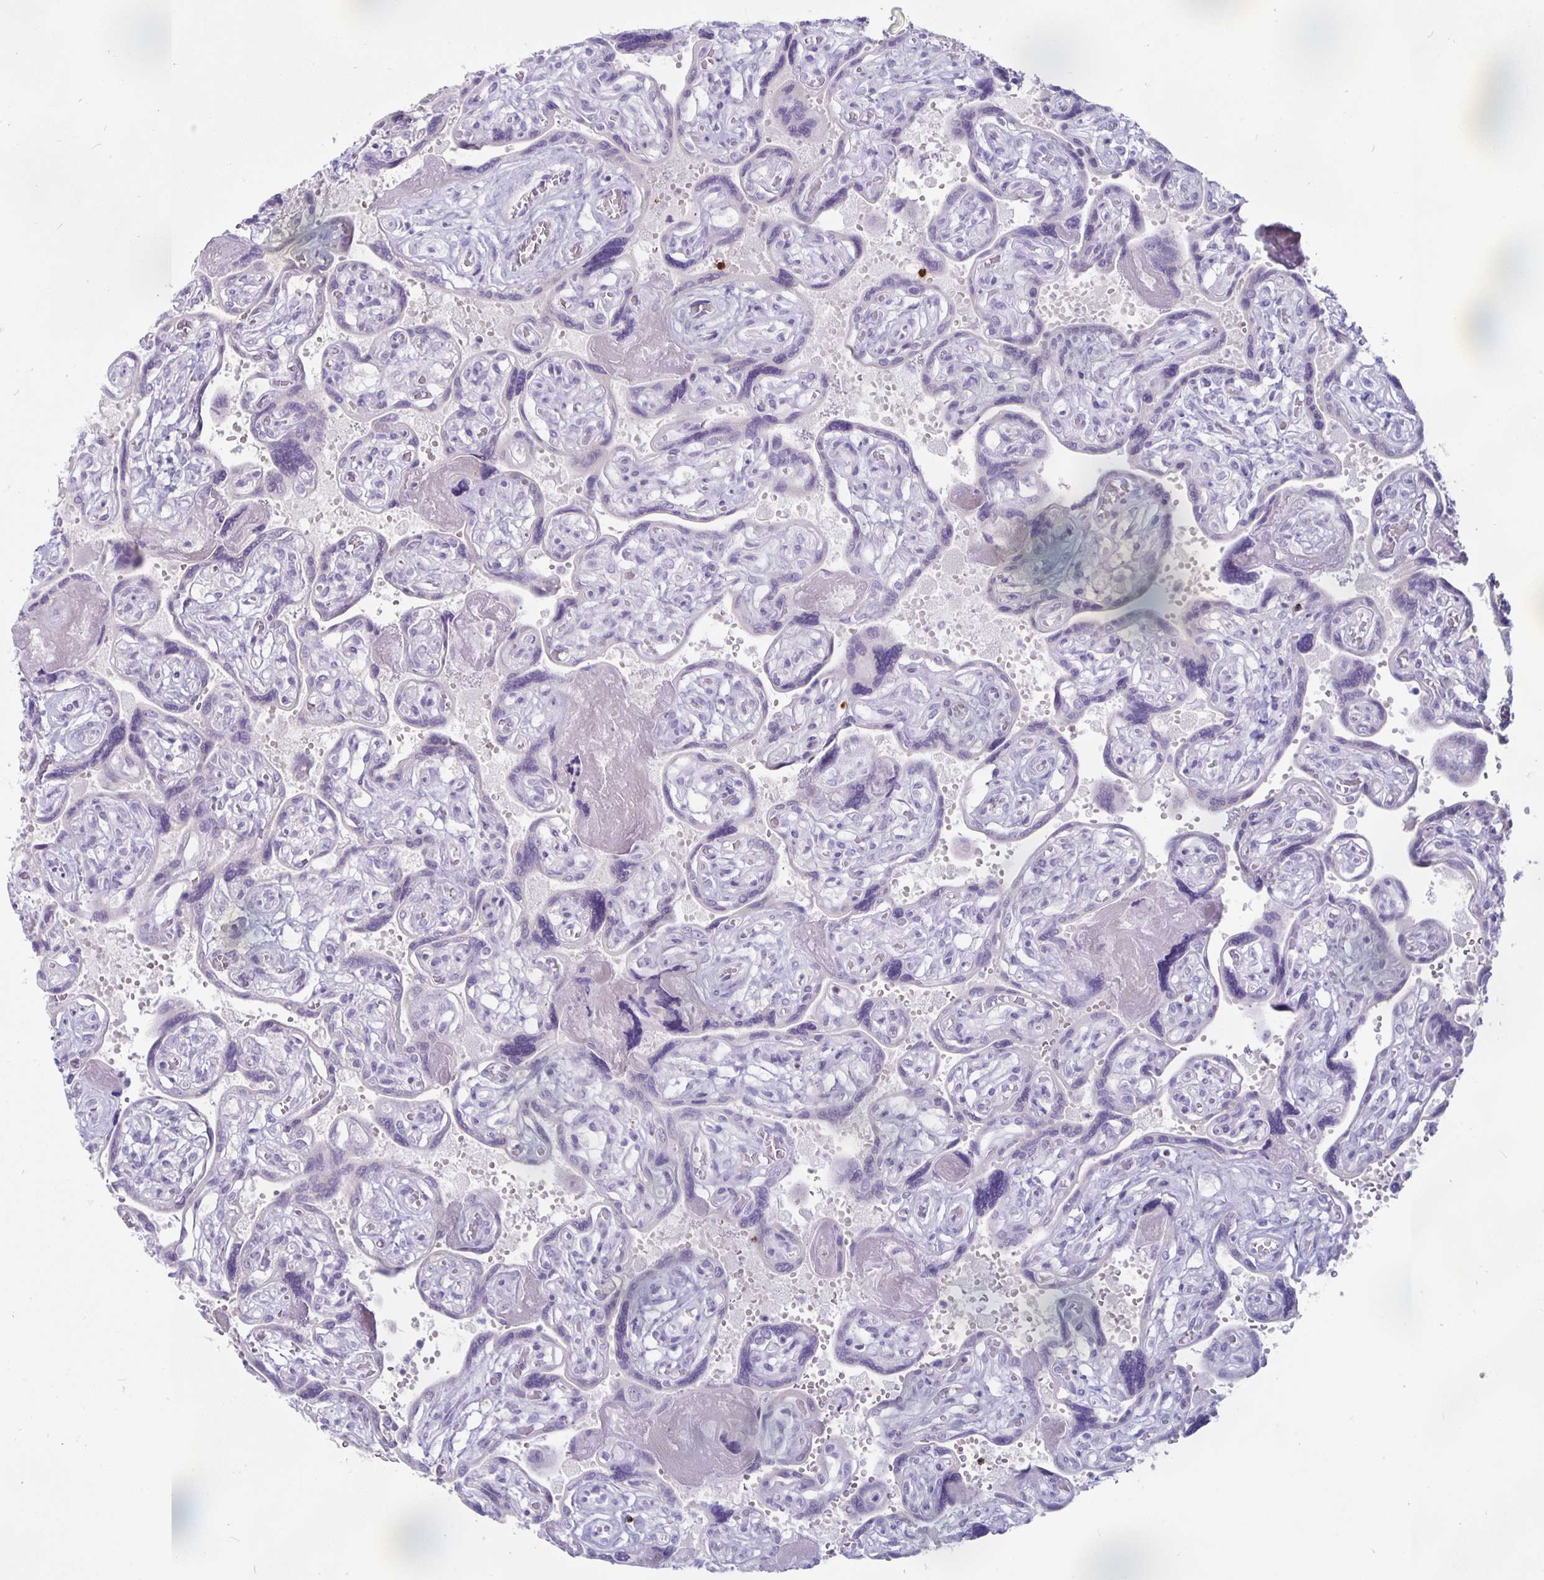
{"staining": {"intensity": "negative", "quantity": "none", "location": "none"}, "tissue": "placenta", "cell_type": "Decidual cells", "image_type": "normal", "snomed": [{"axis": "morphology", "description": "Normal tissue, NOS"}, {"axis": "topography", "description": "Placenta"}], "caption": "IHC of normal human placenta displays no expression in decidual cells. (Immunohistochemistry, brightfield microscopy, high magnification).", "gene": "GZMK", "patient": {"sex": "female", "age": 32}}